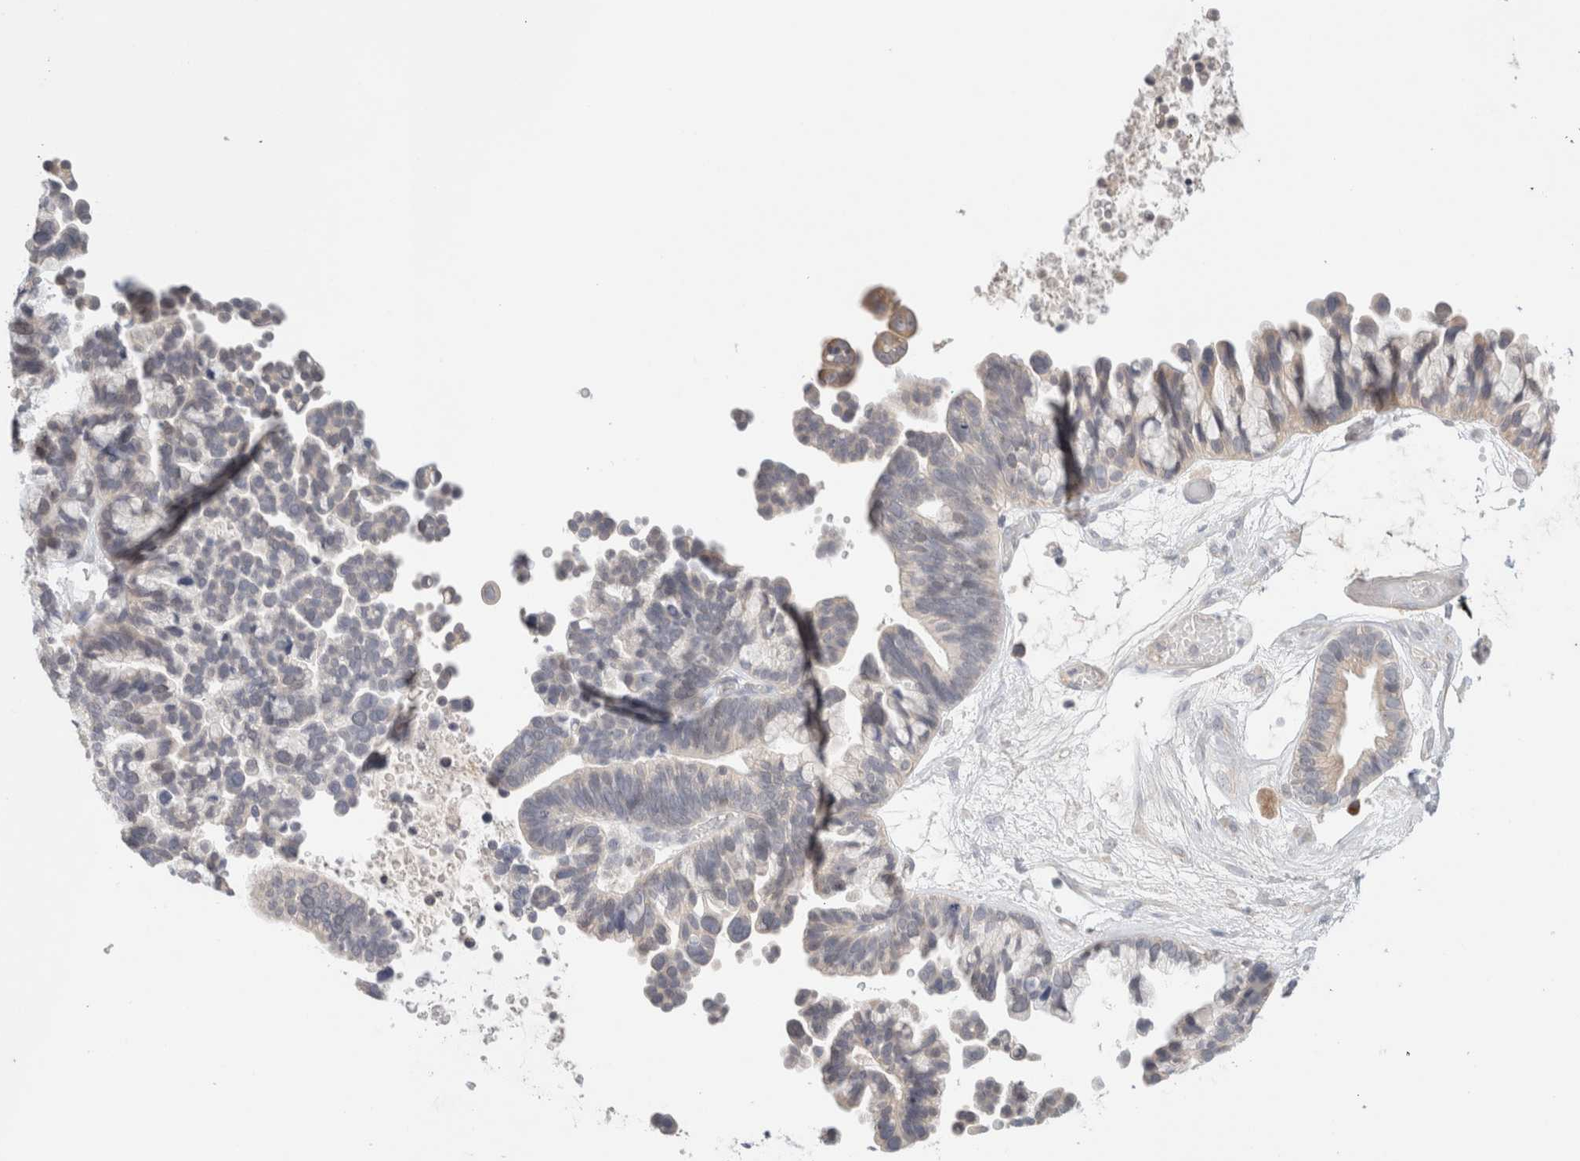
{"staining": {"intensity": "negative", "quantity": "none", "location": "none"}, "tissue": "ovarian cancer", "cell_type": "Tumor cells", "image_type": "cancer", "snomed": [{"axis": "morphology", "description": "Cystadenocarcinoma, serous, NOS"}, {"axis": "topography", "description": "Ovary"}], "caption": "An IHC micrograph of ovarian serous cystadenocarcinoma is shown. There is no staining in tumor cells of ovarian serous cystadenocarcinoma.", "gene": "SPRTN", "patient": {"sex": "female", "age": 56}}